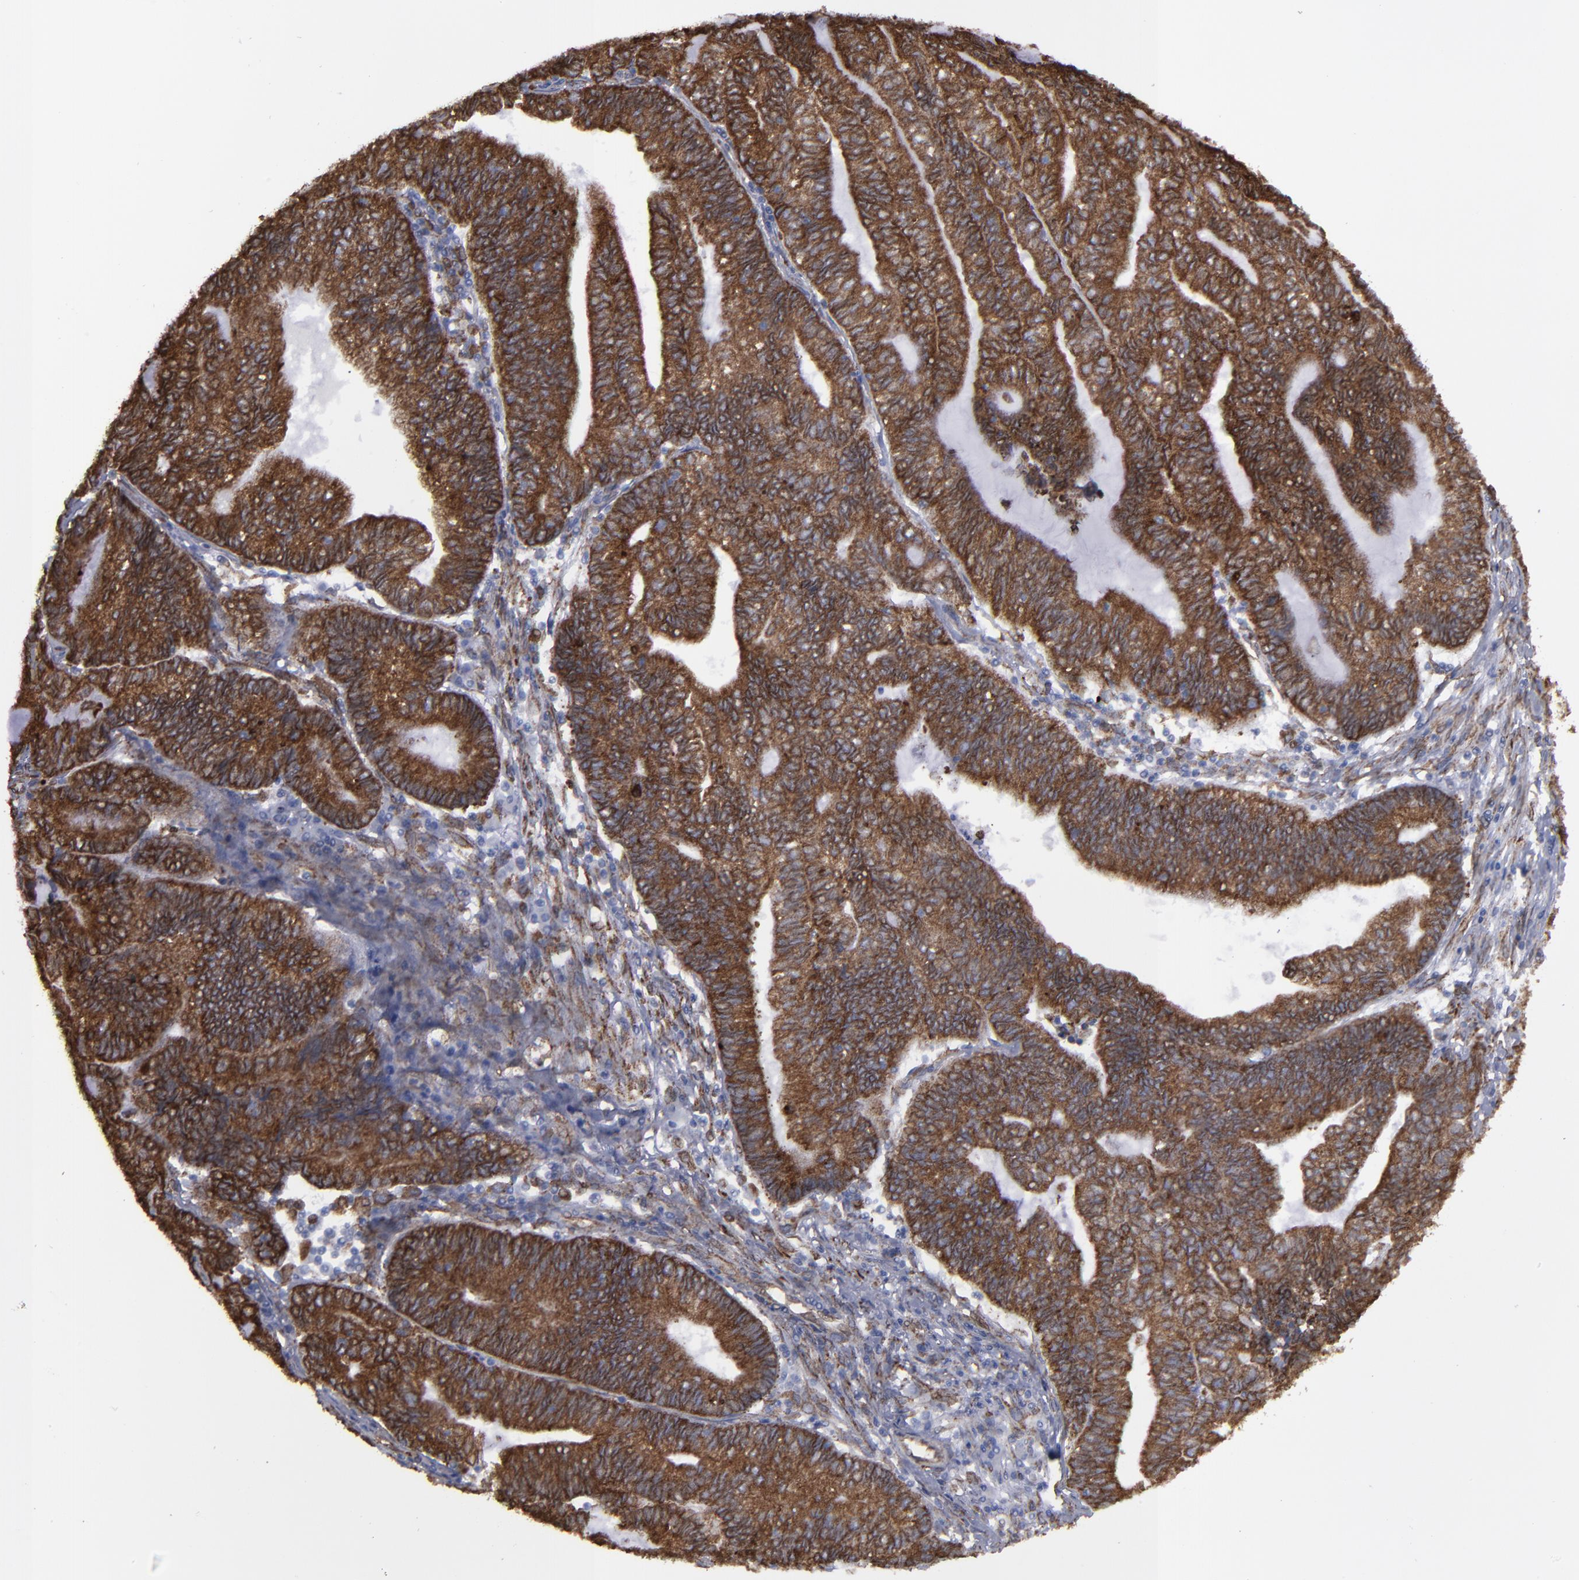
{"staining": {"intensity": "strong", "quantity": ">75%", "location": "cytoplasmic/membranous"}, "tissue": "endometrial cancer", "cell_type": "Tumor cells", "image_type": "cancer", "snomed": [{"axis": "morphology", "description": "Adenocarcinoma, NOS"}, {"axis": "topography", "description": "Uterus"}, {"axis": "topography", "description": "Endometrium"}], "caption": "Brown immunohistochemical staining in endometrial adenocarcinoma reveals strong cytoplasmic/membranous positivity in about >75% of tumor cells.", "gene": "ERLIN2", "patient": {"sex": "female", "age": 70}}